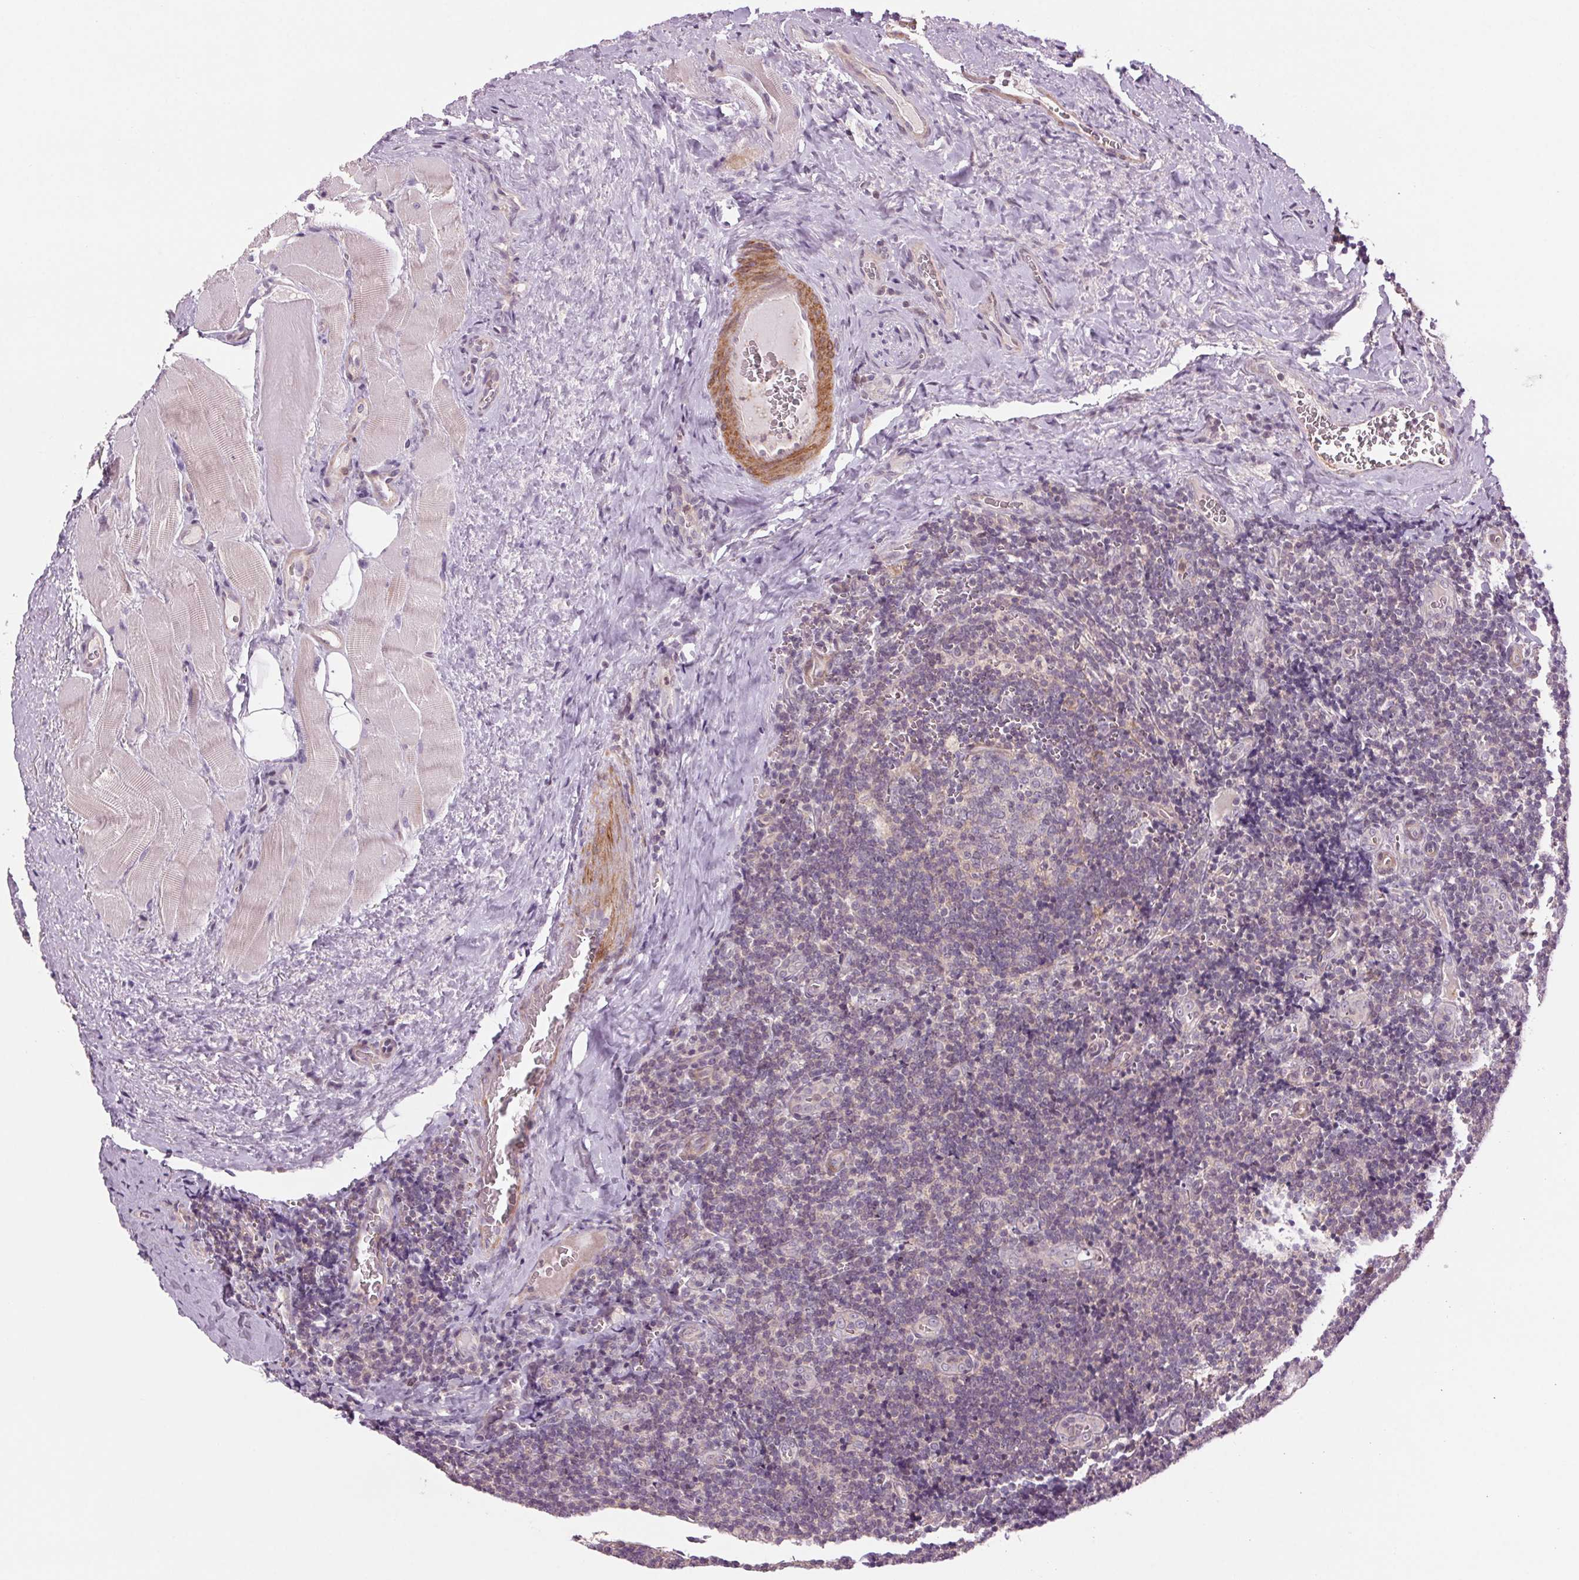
{"staining": {"intensity": "weak", "quantity": "<25%", "location": "cytoplasmic/membranous"}, "tissue": "tonsil", "cell_type": "Germinal center cells", "image_type": "normal", "snomed": [{"axis": "morphology", "description": "Normal tissue, NOS"}, {"axis": "morphology", "description": "Inflammation, NOS"}, {"axis": "topography", "description": "Tonsil"}], "caption": "This is an immunohistochemistry image of normal tonsil. There is no staining in germinal center cells.", "gene": "HHLA2", "patient": {"sex": "female", "age": 31}}